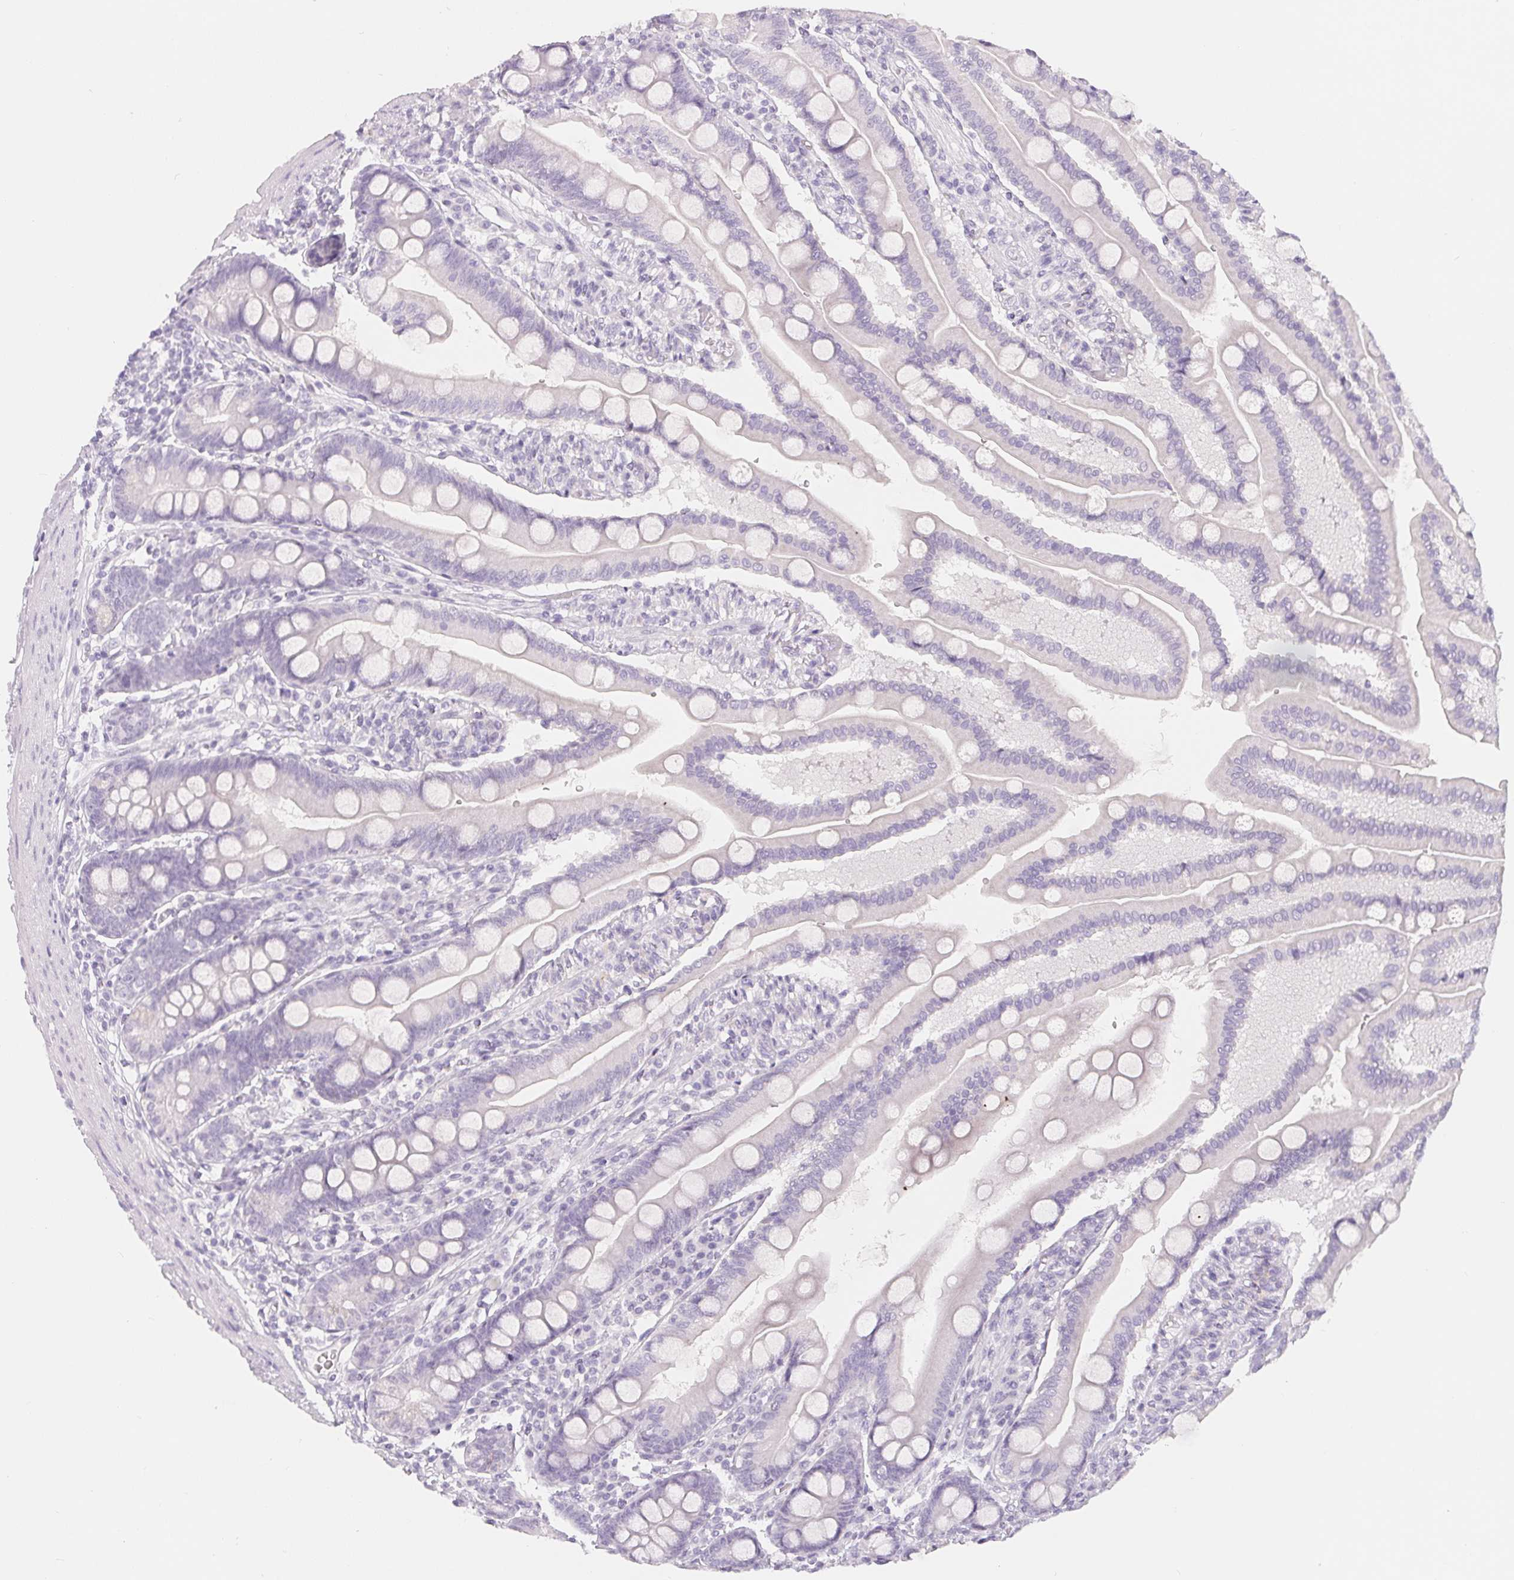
{"staining": {"intensity": "negative", "quantity": "none", "location": "none"}, "tissue": "duodenum", "cell_type": "Glandular cells", "image_type": "normal", "snomed": [{"axis": "morphology", "description": "Normal tissue, NOS"}, {"axis": "topography", "description": "Duodenum"}], "caption": "Immunohistochemical staining of normal duodenum demonstrates no significant expression in glandular cells. Brightfield microscopy of IHC stained with DAB (brown) and hematoxylin (blue), captured at high magnification.", "gene": "SPACA5B", "patient": {"sex": "female", "age": 67}}